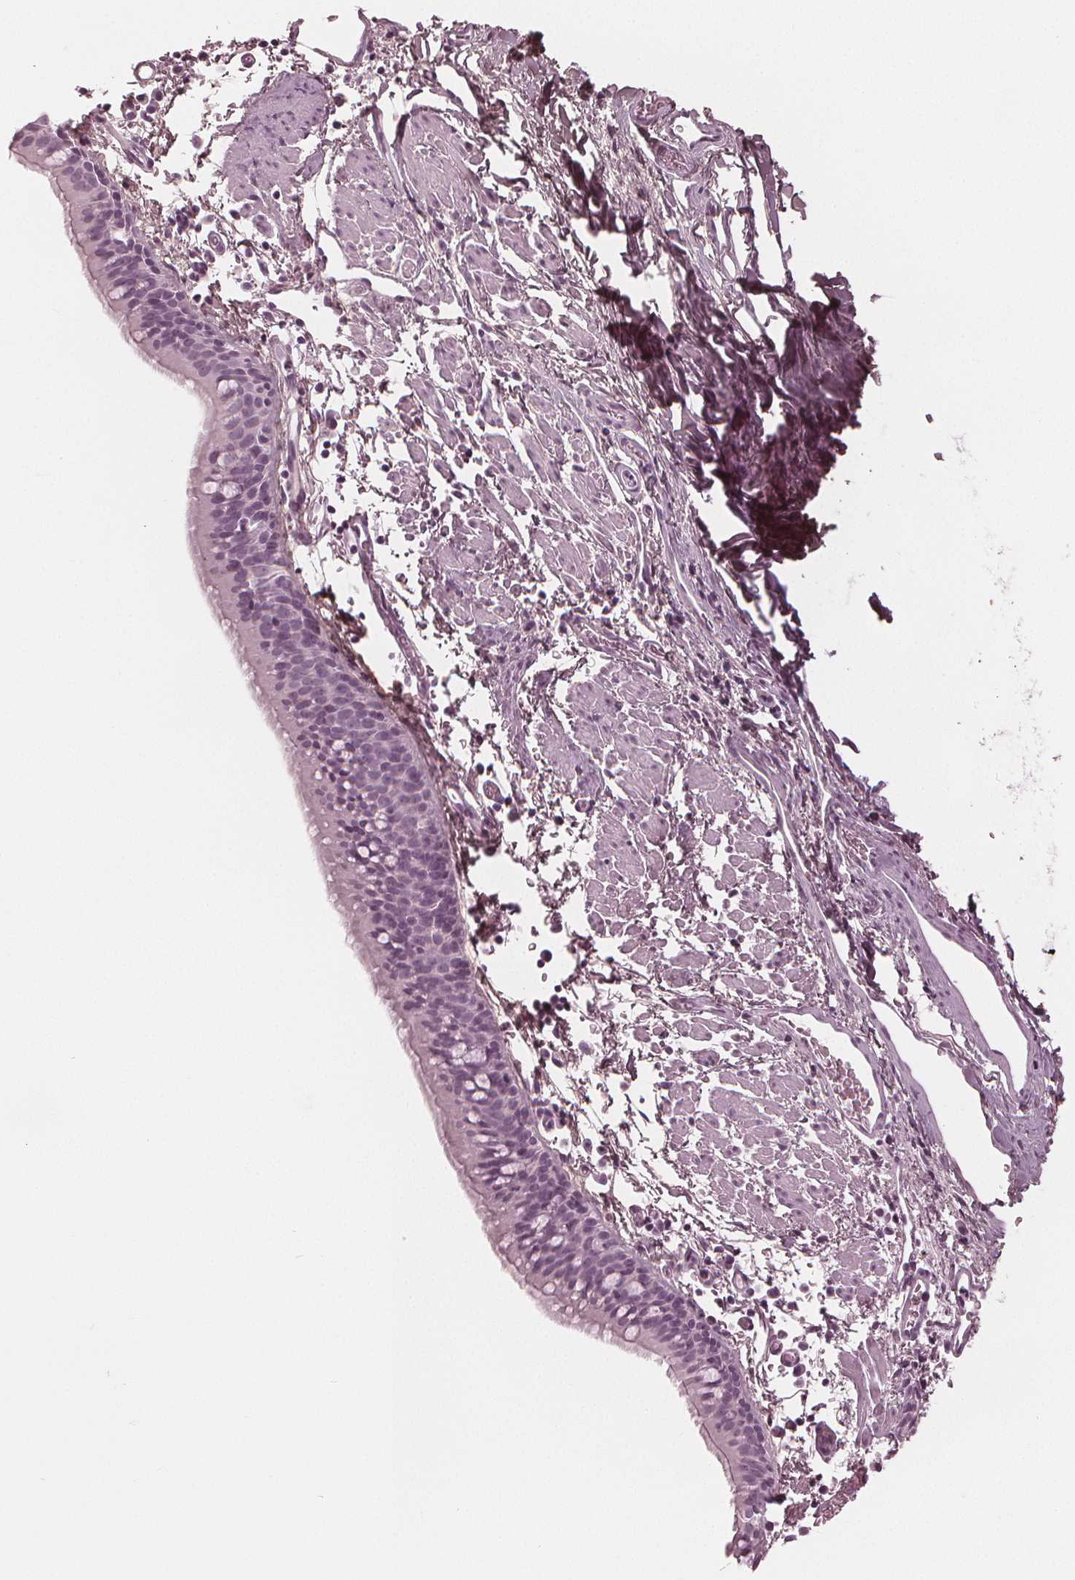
{"staining": {"intensity": "weak", "quantity": "25%-75%", "location": "cytoplasmic/membranous"}, "tissue": "bronchus", "cell_type": "Respiratory epithelial cells", "image_type": "normal", "snomed": [{"axis": "morphology", "description": "Normal tissue, NOS"}, {"axis": "morphology", "description": "Adenocarcinoma, NOS"}, {"axis": "topography", "description": "Bronchus"}], "caption": "This histopathology image shows immunohistochemistry staining of unremarkable human bronchus, with low weak cytoplasmic/membranous positivity in approximately 25%-75% of respiratory epithelial cells.", "gene": "PAEP", "patient": {"sex": "male", "age": 68}}